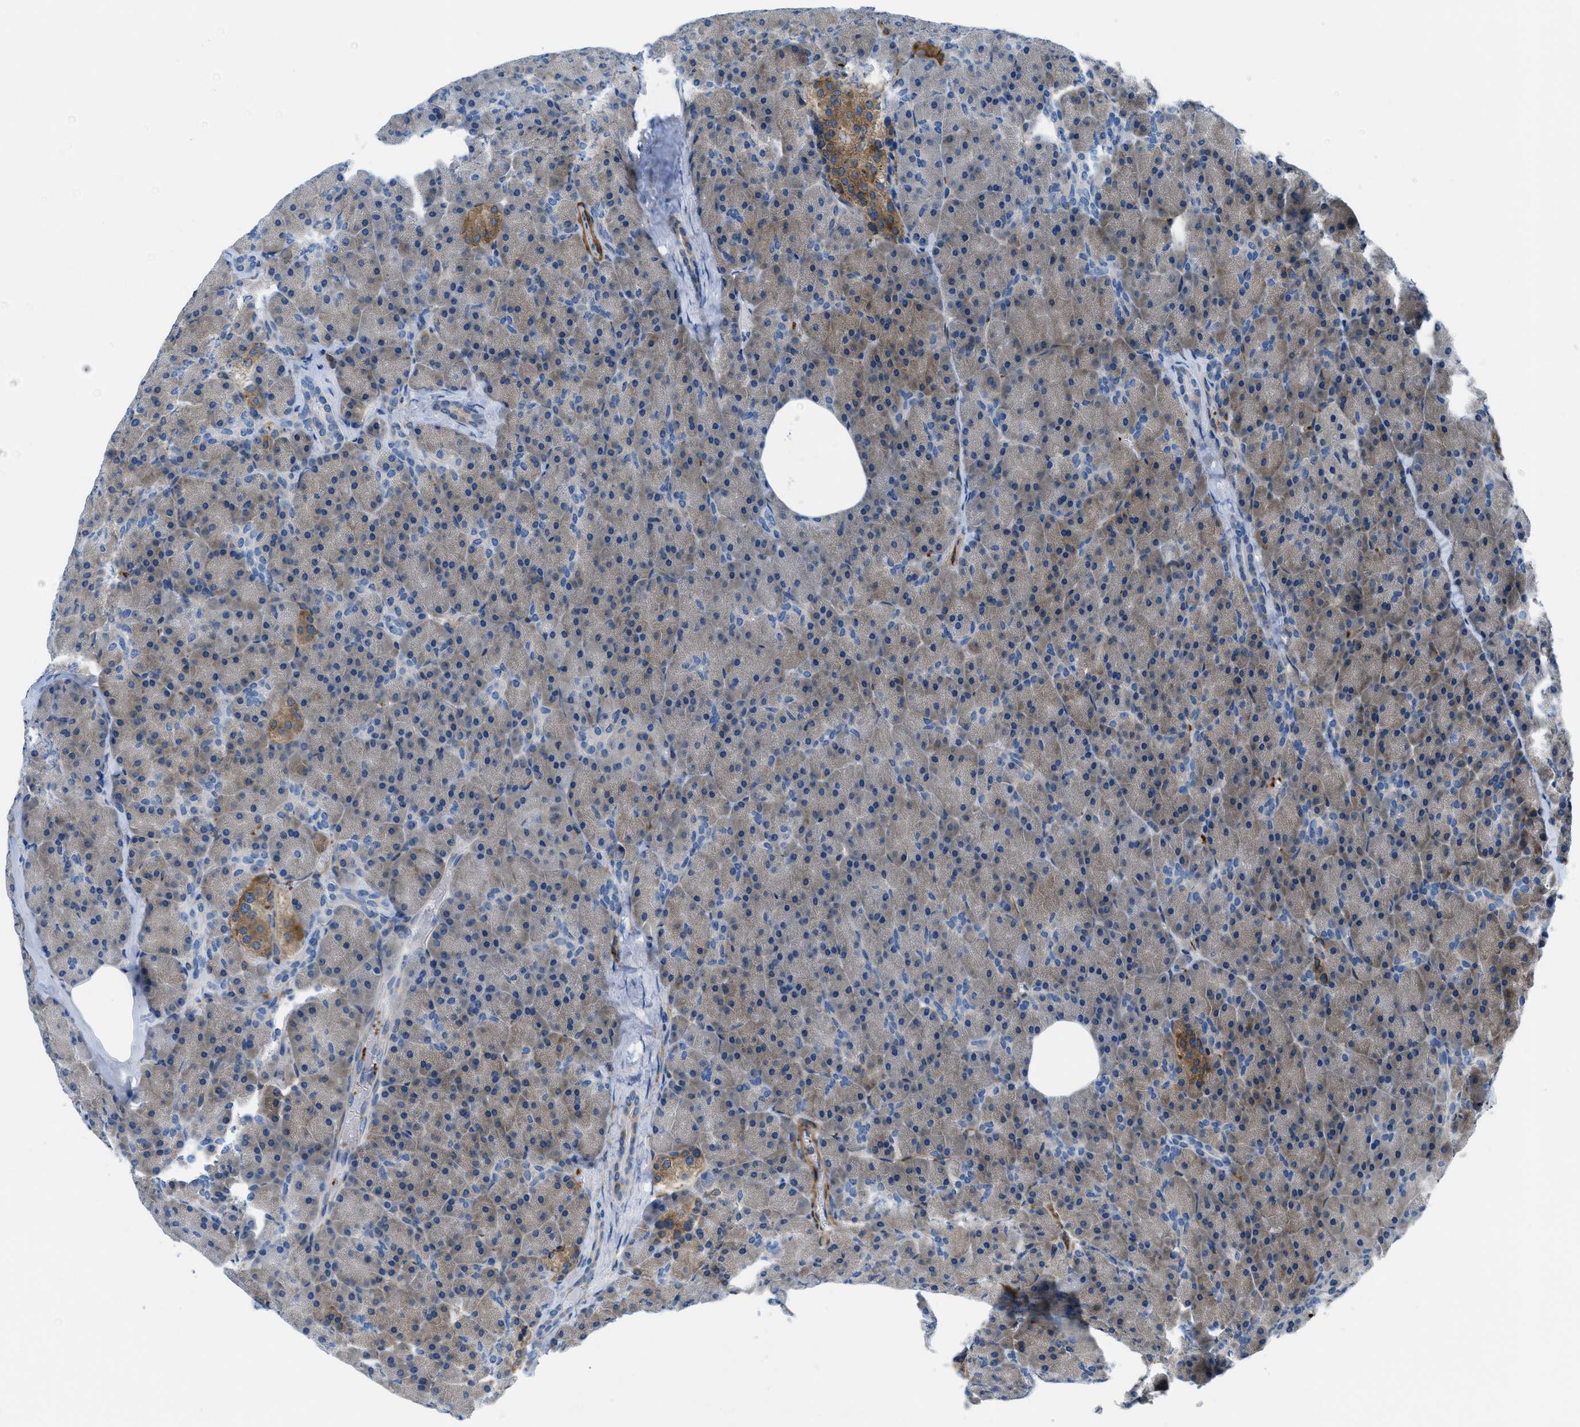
{"staining": {"intensity": "moderate", "quantity": "25%-75%", "location": "cytoplasmic/membranous"}, "tissue": "pancreas", "cell_type": "Exocrine glandular cells", "image_type": "normal", "snomed": [{"axis": "morphology", "description": "Normal tissue, NOS"}, {"axis": "topography", "description": "Pancreas"}], "caption": "Immunohistochemical staining of benign pancreas displays 25%-75% levels of moderate cytoplasmic/membranous protein expression in about 25%-75% of exocrine glandular cells.", "gene": "MAPRE2", "patient": {"sex": "female", "age": 35}}